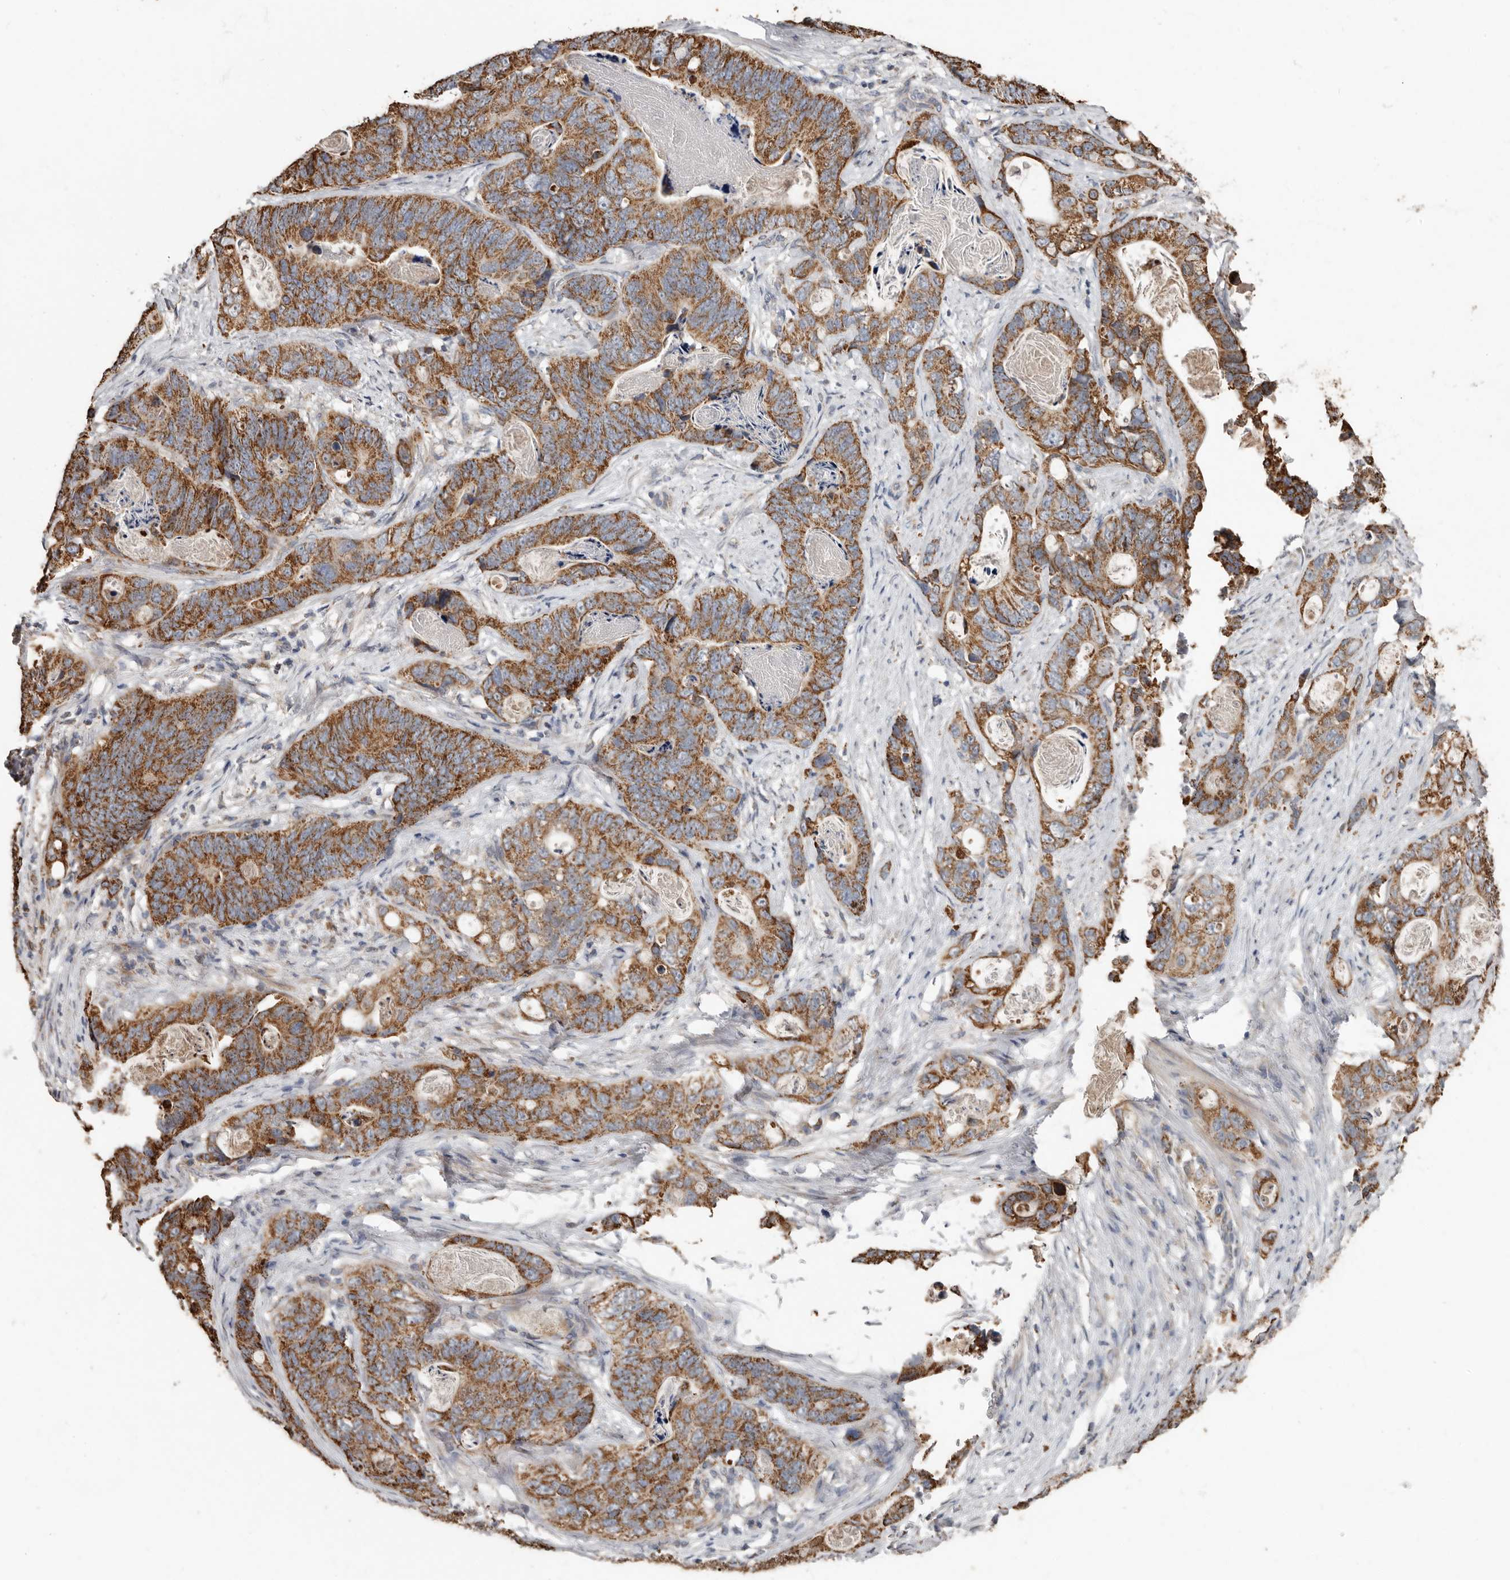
{"staining": {"intensity": "moderate", "quantity": ">75%", "location": "cytoplasmic/membranous"}, "tissue": "stomach cancer", "cell_type": "Tumor cells", "image_type": "cancer", "snomed": [{"axis": "morphology", "description": "Normal tissue, NOS"}, {"axis": "morphology", "description": "Adenocarcinoma, NOS"}, {"axis": "topography", "description": "Stomach"}], "caption": "Immunohistochemistry image of neoplastic tissue: human stomach cancer stained using IHC shows medium levels of moderate protein expression localized specifically in the cytoplasmic/membranous of tumor cells, appearing as a cytoplasmic/membranous brown color.", "gene": "KIF26B", "patient": {"sex": "female", "age": 89}}